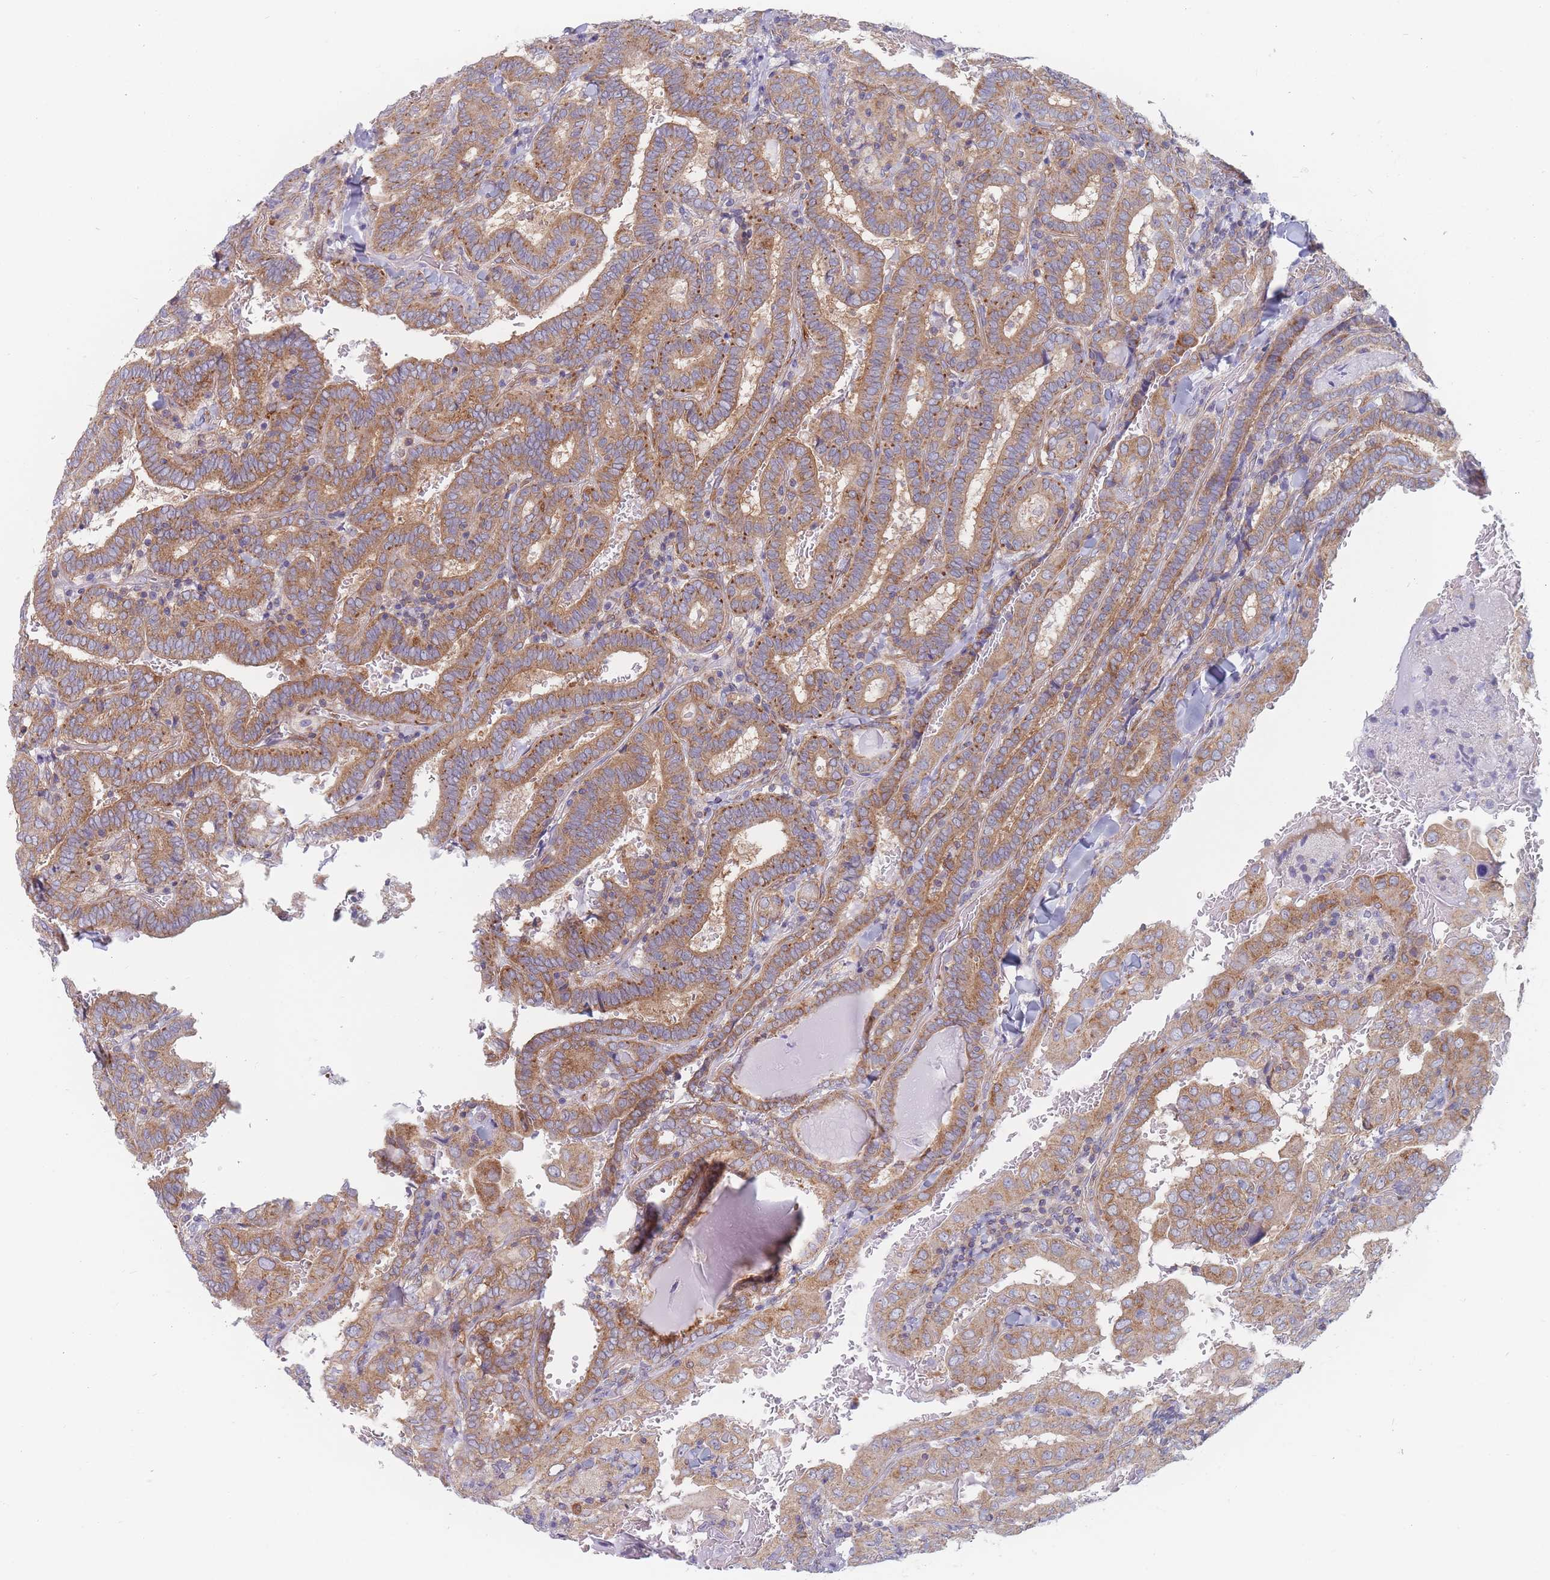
{"staining": {"intensity": "moderate", "quantity": ">75%", "location": "cytoplasmic/membranous"}, "tissue": "thyroid cancer", "cell_type": "Tumor cells", "image_type": "cancer", "snomed": [{"axis": "morphology", "description": "Papillary adenocarcinoma, NOS"}, {"axis": "topography", "description": "Thyroid gland"}], "caption": "Tumor cells show medium levels of moderate cytoplasmic/membranous staining in about >75% of cells in thyroid cancer.", "gene": "MAP1S", "patient": {"sex": "female", "age": 72}}